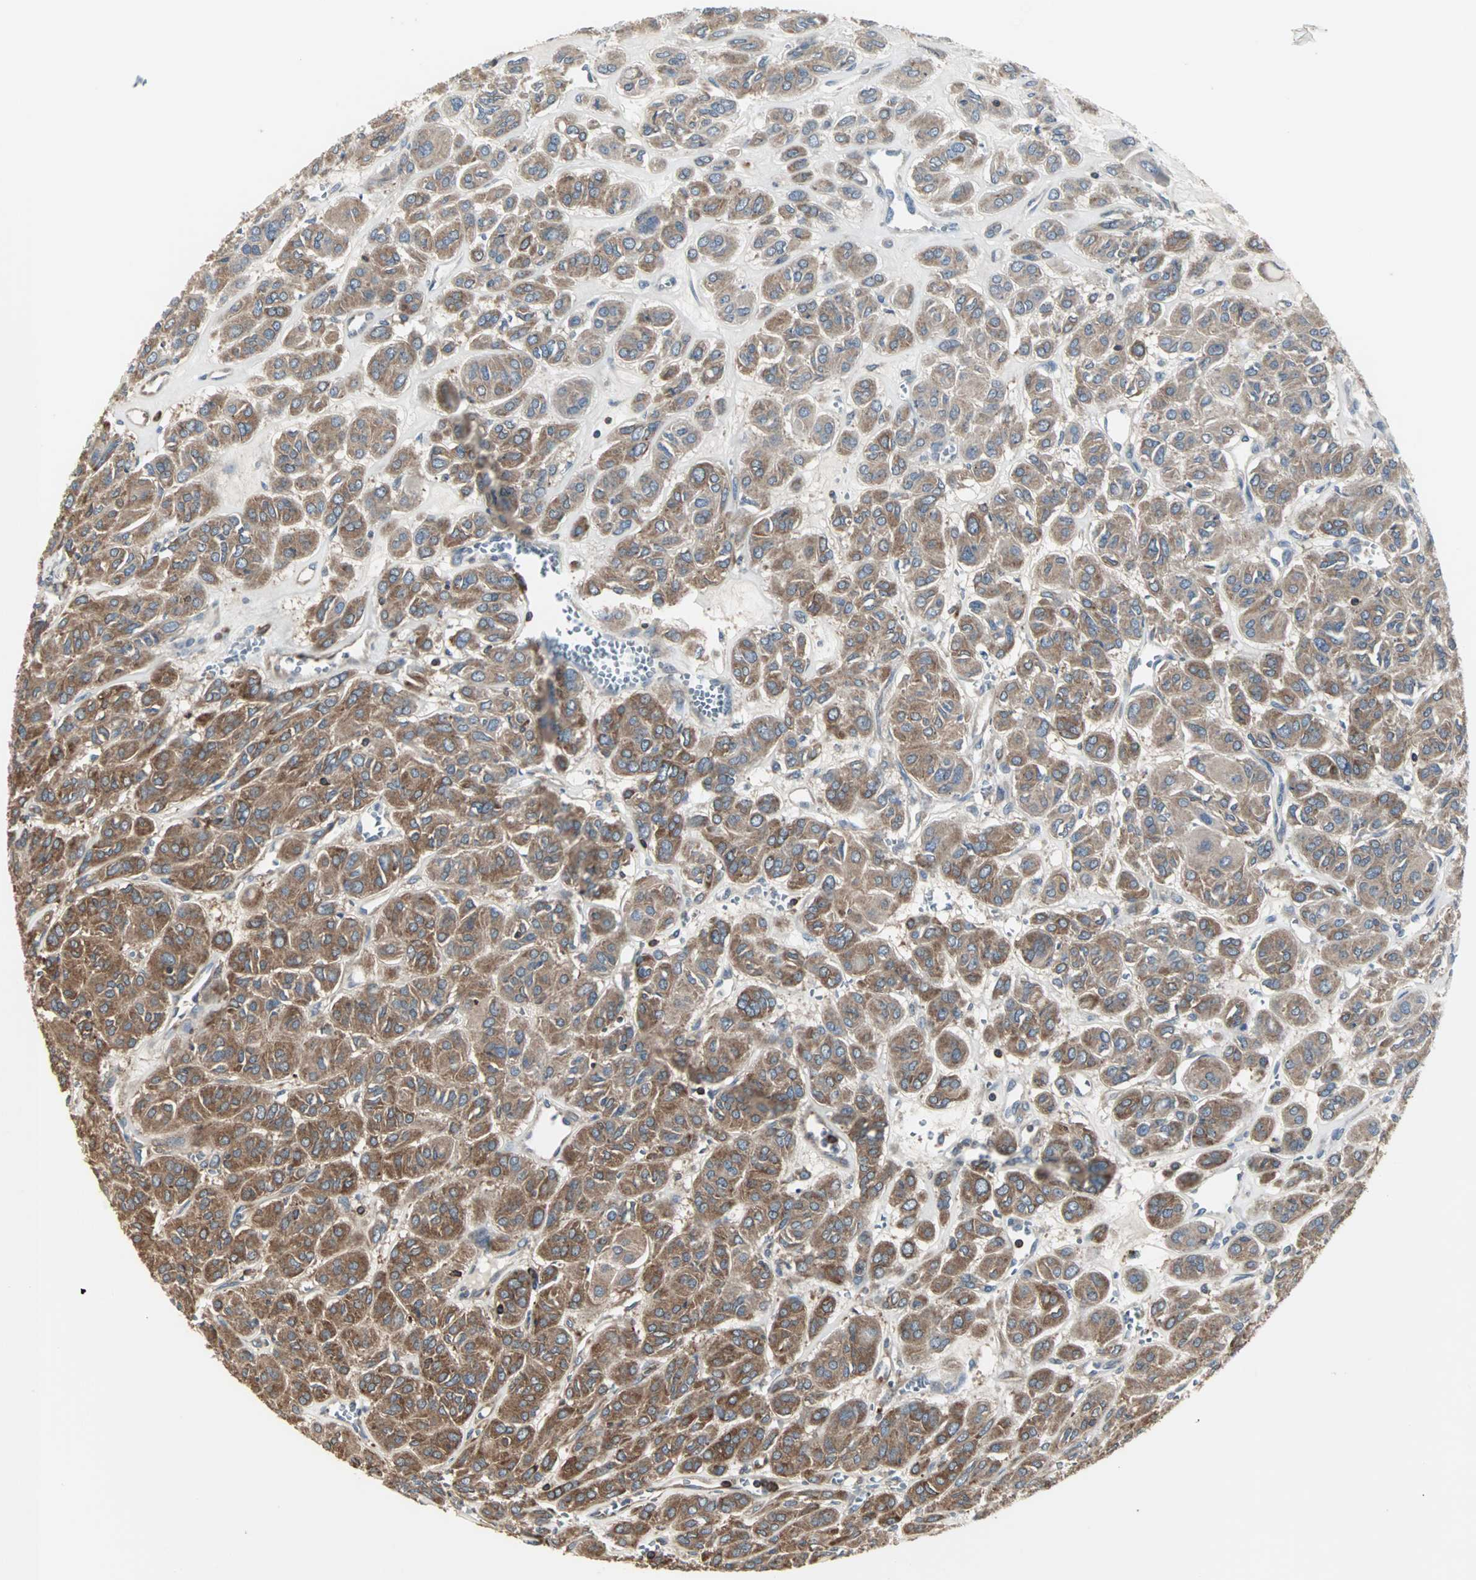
{"staining": {"intensity": "strong", "quantity": ">75%", "location": "cytoplasmic/membranous"}, "tissue": "thyroid cancer", "cell_type": "Tumor cells", "image_type": "cancer", "snomed": [{"axis": "morphology", "description": "Follicular adenoma carcinoma, NOS"}, {"axis": "topography", "description": "Thyroid gland"}], "caption": "Thyroid cancer (follicular adenoma carcinoma) was stained to show a protein in brown. There is high levels of strong cytoplasmic/membranous positivity in approximately >75% of tumor cells. The staining was performed using DAB to visualize the protein expression in brown, while the nuclei were stained in blue with hematoxylin (Magnification: 20x).", "gene": "LRRFIP1", "patient": {"sex": "female", "age": 71}}